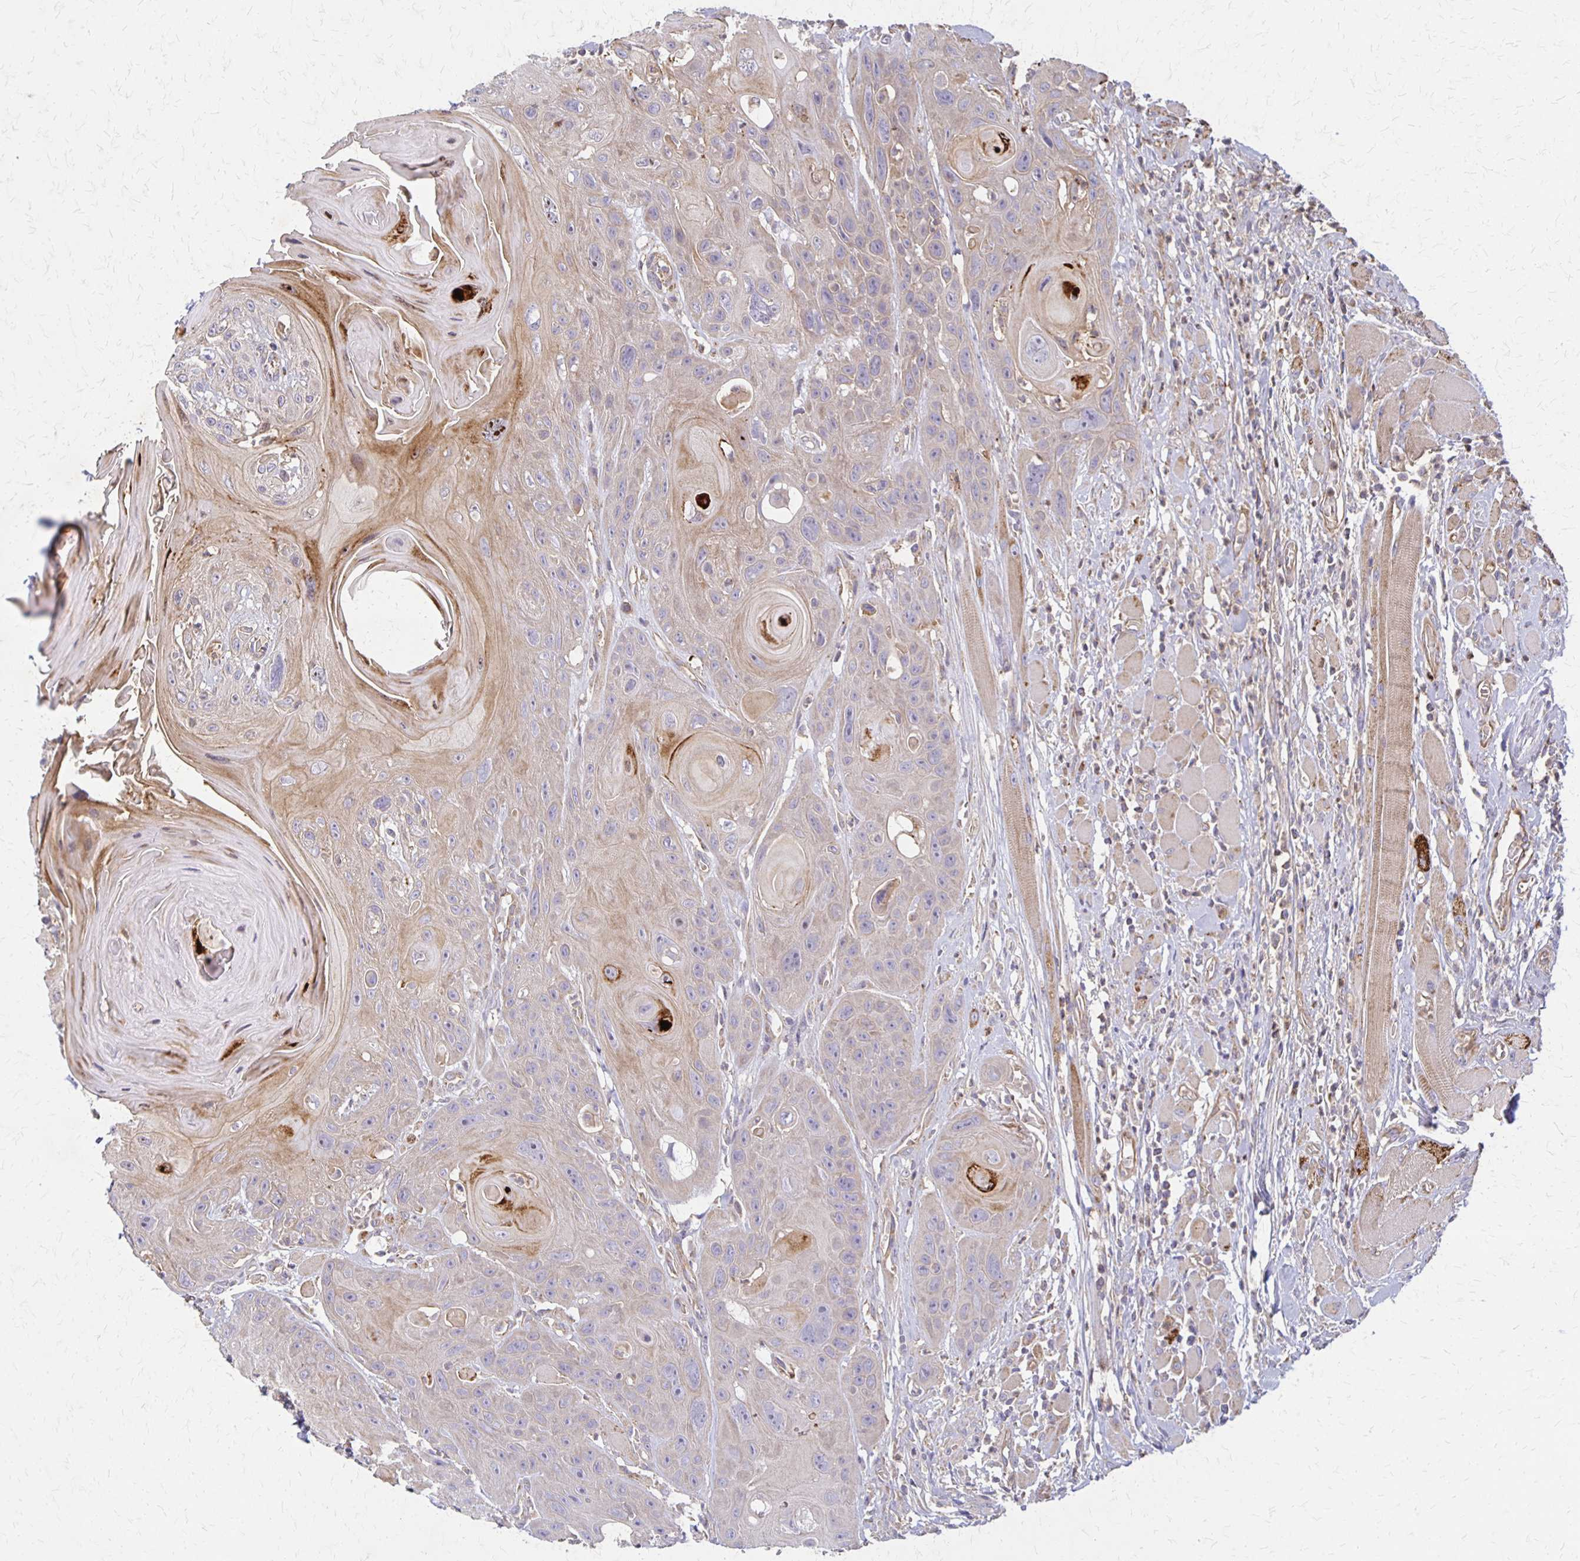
{"staining": {"intensity": "weak", "quantity": "25%-75%", "location": "cytoplasmic/membranous"}, "tissue": "head and neck cancer", "cell_type": "Tumor cells", "image_type": "cancer", "snomed": [{"axis": "morphology", "description": "Squamous cell carcinoma, NOS"}, {"axis": "topography", "description": "Head-Neck"}], "caption": "About 25%-75% of tumor cells in head and neck squamous cell carcinoma show weak cytoplasmic/membranous protein expression as visualized by brown immunohistochemical staining.", "gene": "EIF4EBP2", "patient": {"sex": "female", "age": 59}}